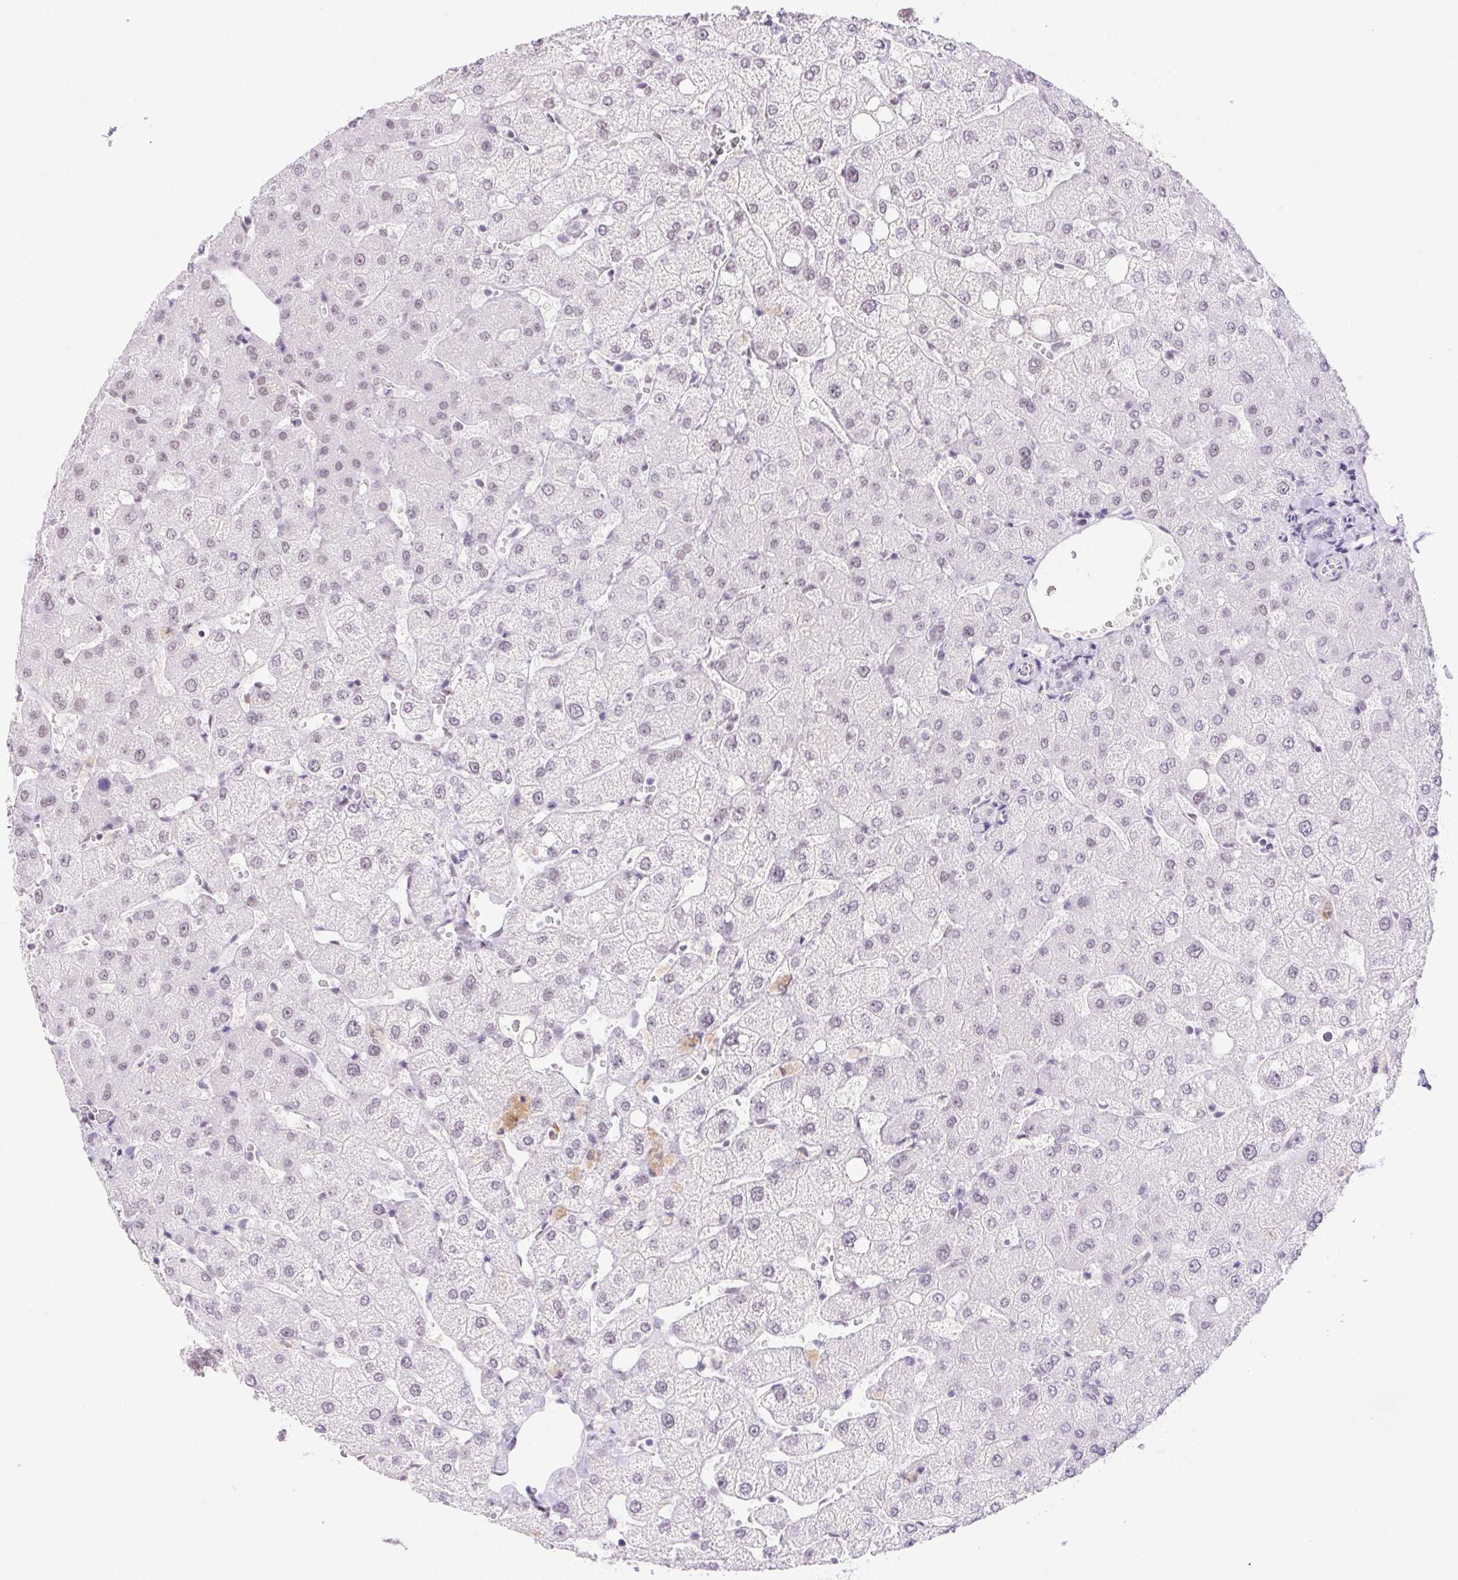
{"staining": {"intensity": "negative", "quantity": "none", "location": "none"}, "tissue": "liver", "cell_type": "Cholangiocytes", "image_type": "normal", "snomed": [{"axis": "morphology", "description": "Normal tissue, NOS"}, {"axis": "topography", "description": "Liver"}], "caption": "Immunohistochemical staining of unremarkable liver exhibits no significant staining in cholangiocytes.", "gene": "DDX17", "patient": {"sex": "female", "age": 54}}